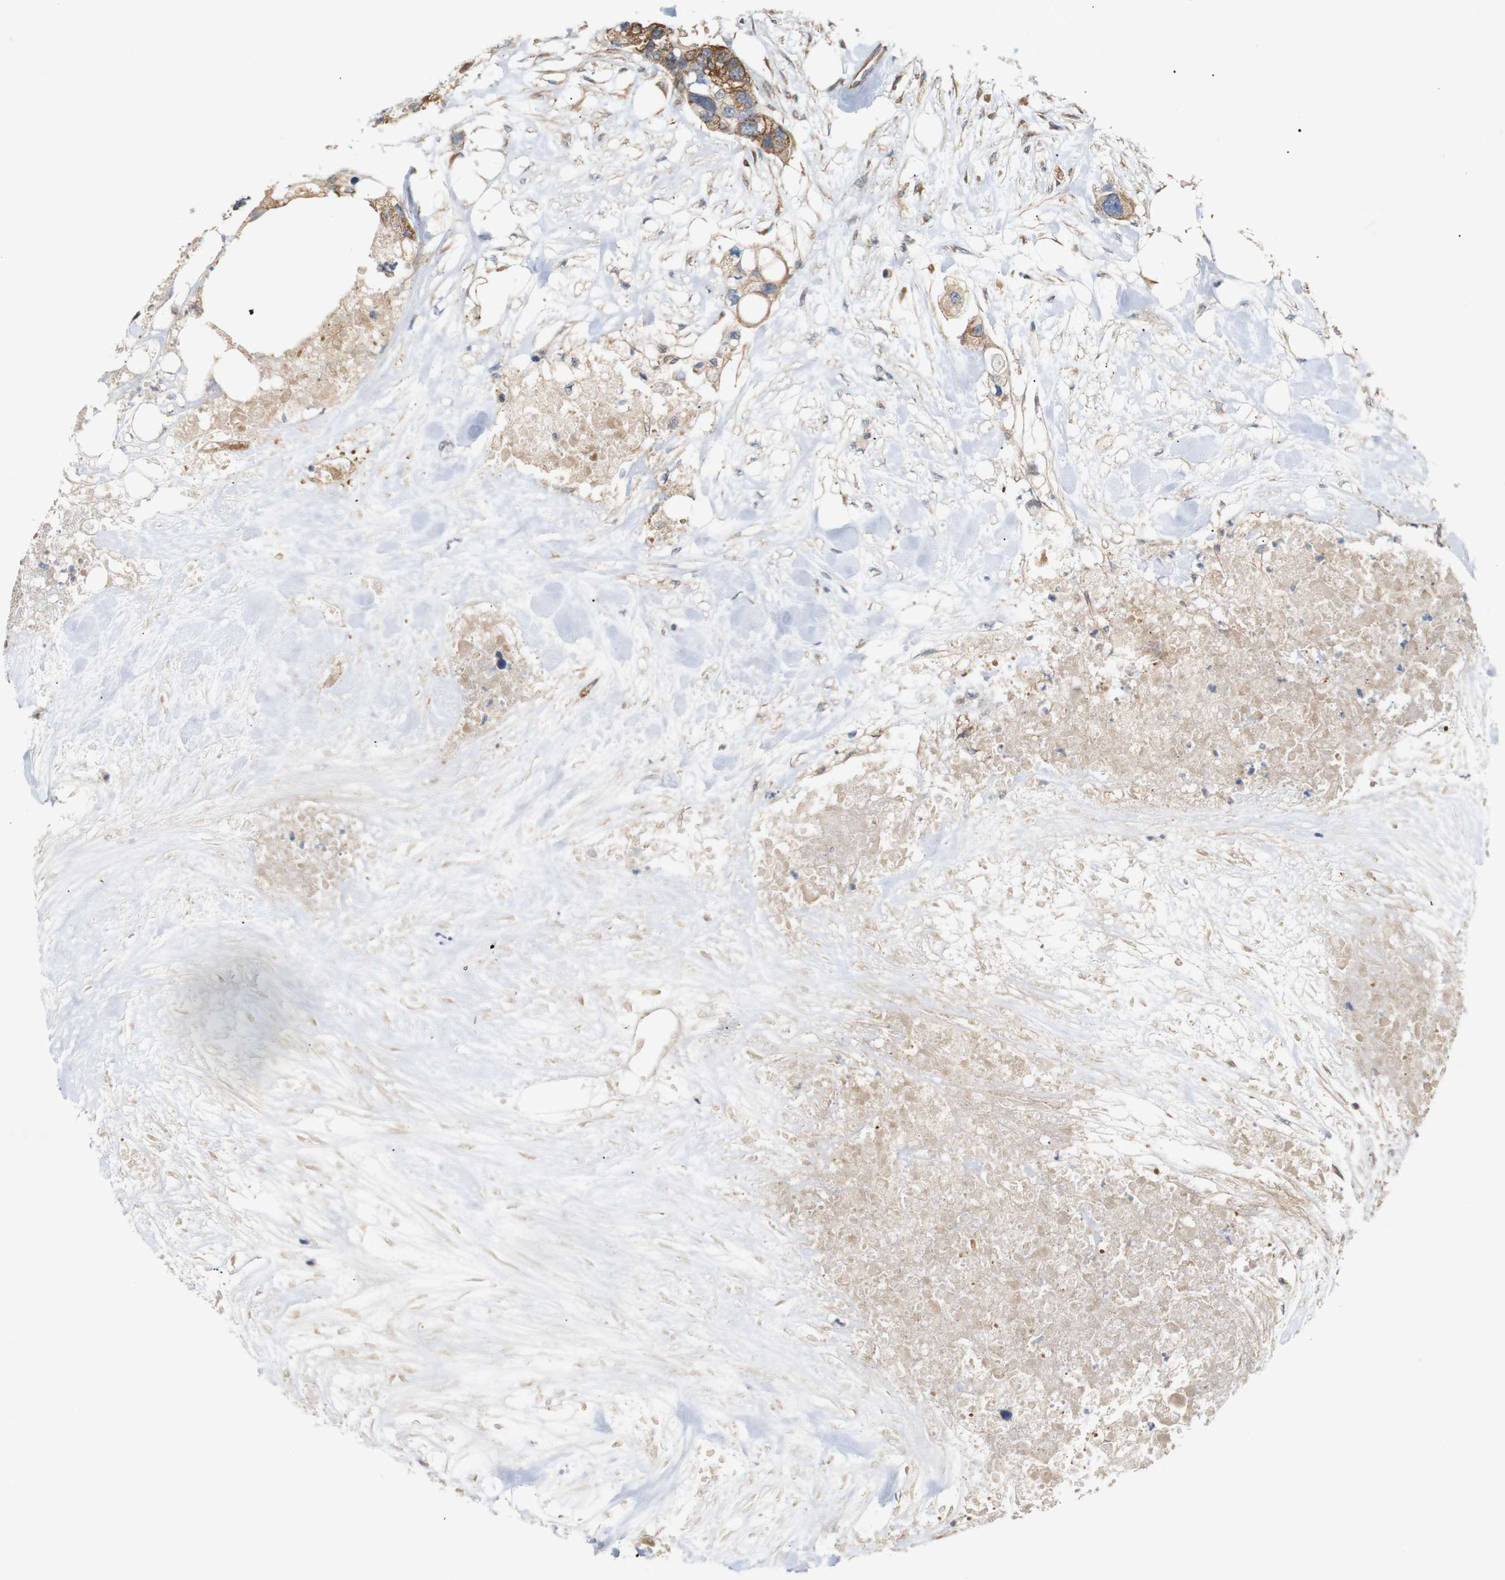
{"staining": {"intensity": "moderate", "quantity": ">75%", "location": "cytoplasmic/membranous"}, "tissue": "colorectal cancer", "cell_type": "Tumor cells", "image_type": "cancer", "snomed": [{"axis": "morphology", "description": "Adenocarcinoma, NOS"}, {"axis": "topography", "description": "Colon"}], "caption": "DAB immunohistochemical staining of human adenocarcinoma (colorectal) exhibits moderate cytoplasmic/membranous protein staining in about >75% of tumor cells.", "gene": "RPTOR", "patient": {"sex": "female", "age": 57}}